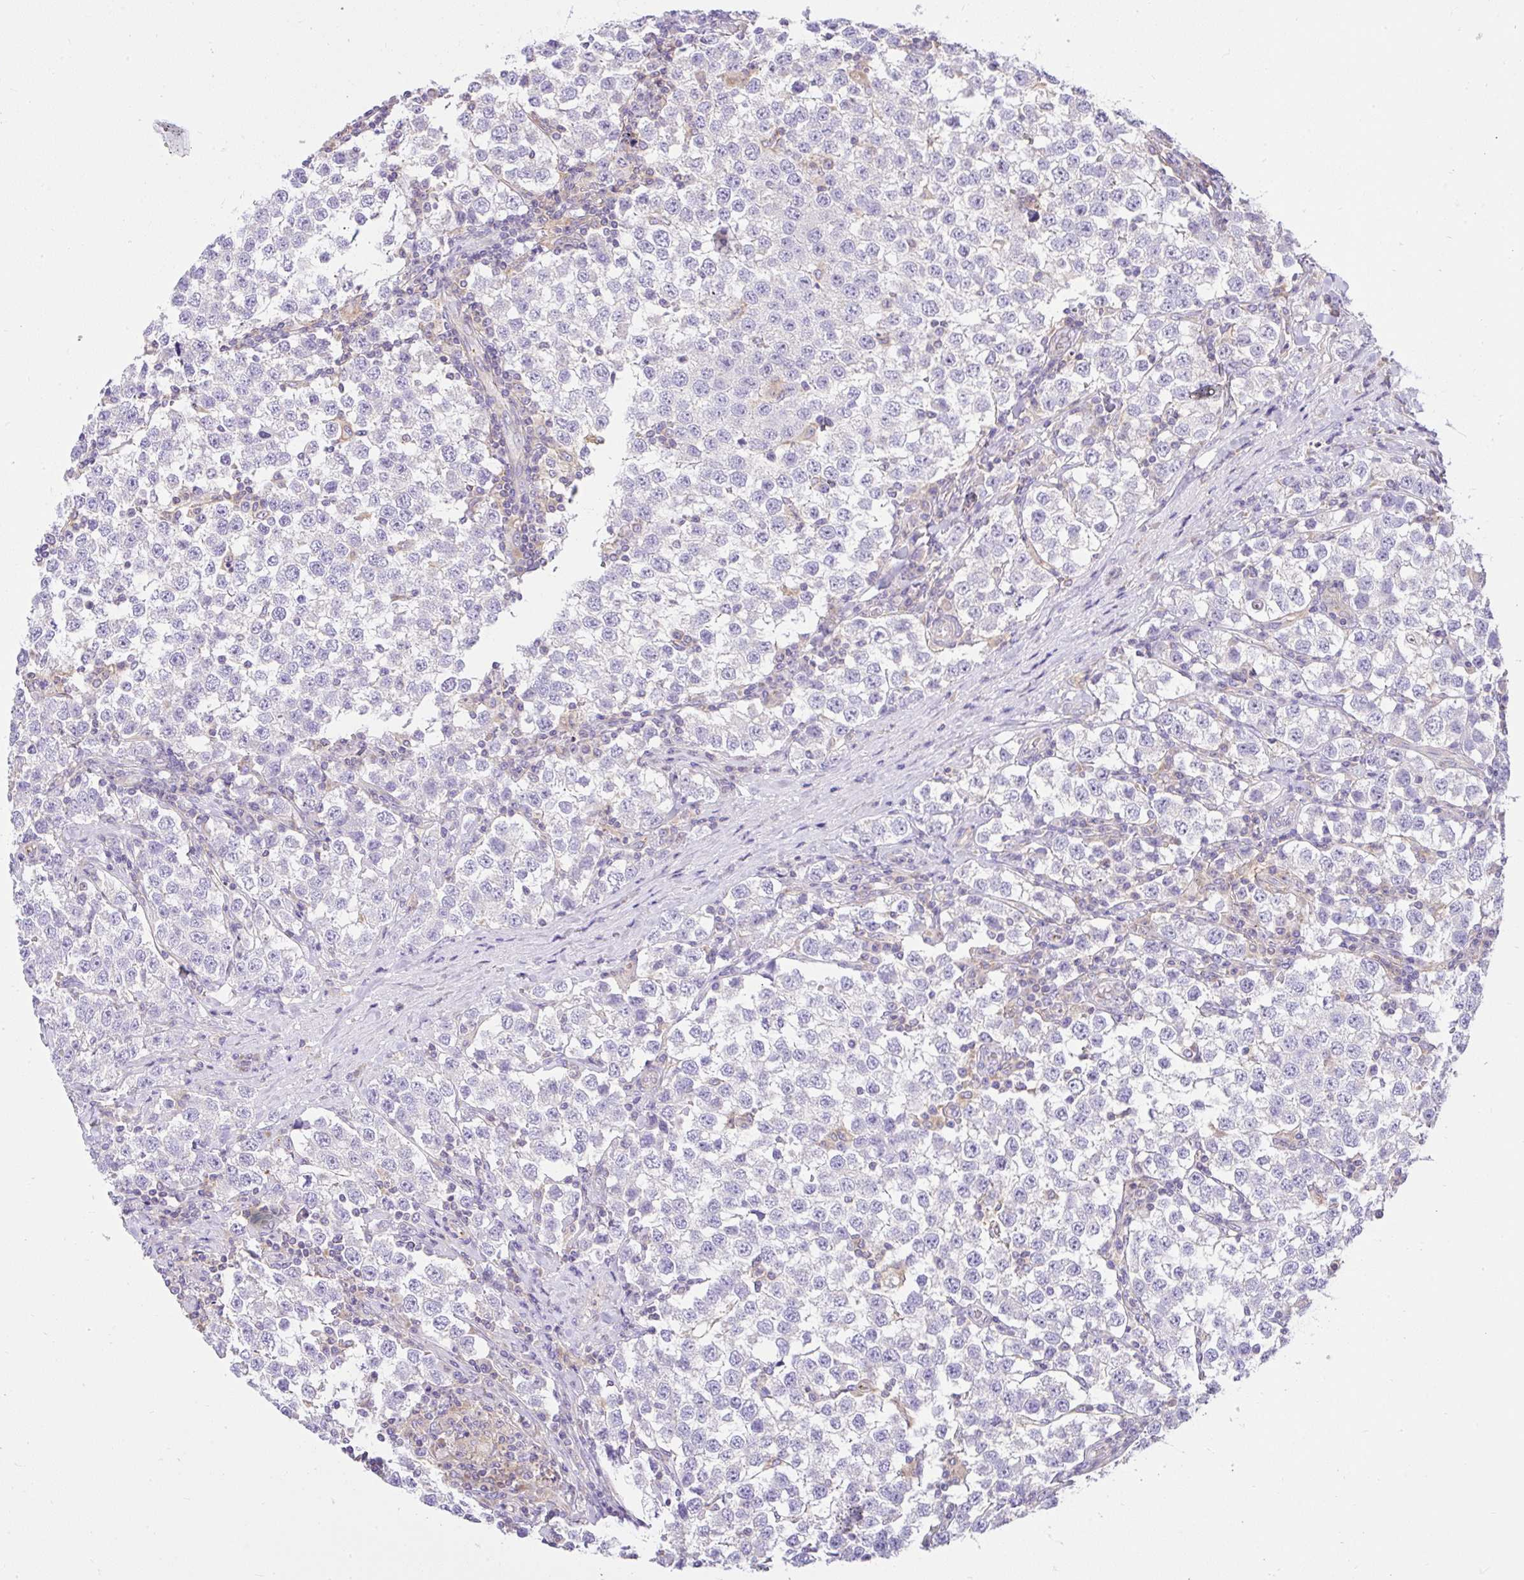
{"staining": {"intensity": "negative", "quantity": "none", "location": "none"}, "tissue": "testis cancer", "cell_type": "Tumor cells", "image_type": "cancer", "snomed": [{"axis": "morphology", "description": "Seminoma, NOS"}, {"axis": "topography", "description": "Testis"}], "caption": "This histopathology image is of testis cancer (seminoma) stained with IHC to label a protein in brown with the nuclei are counter-stained blue. There is no staining in tumor cells.", "gene": "CCDC142", "patient": {"sex": "male", "age": 34}}